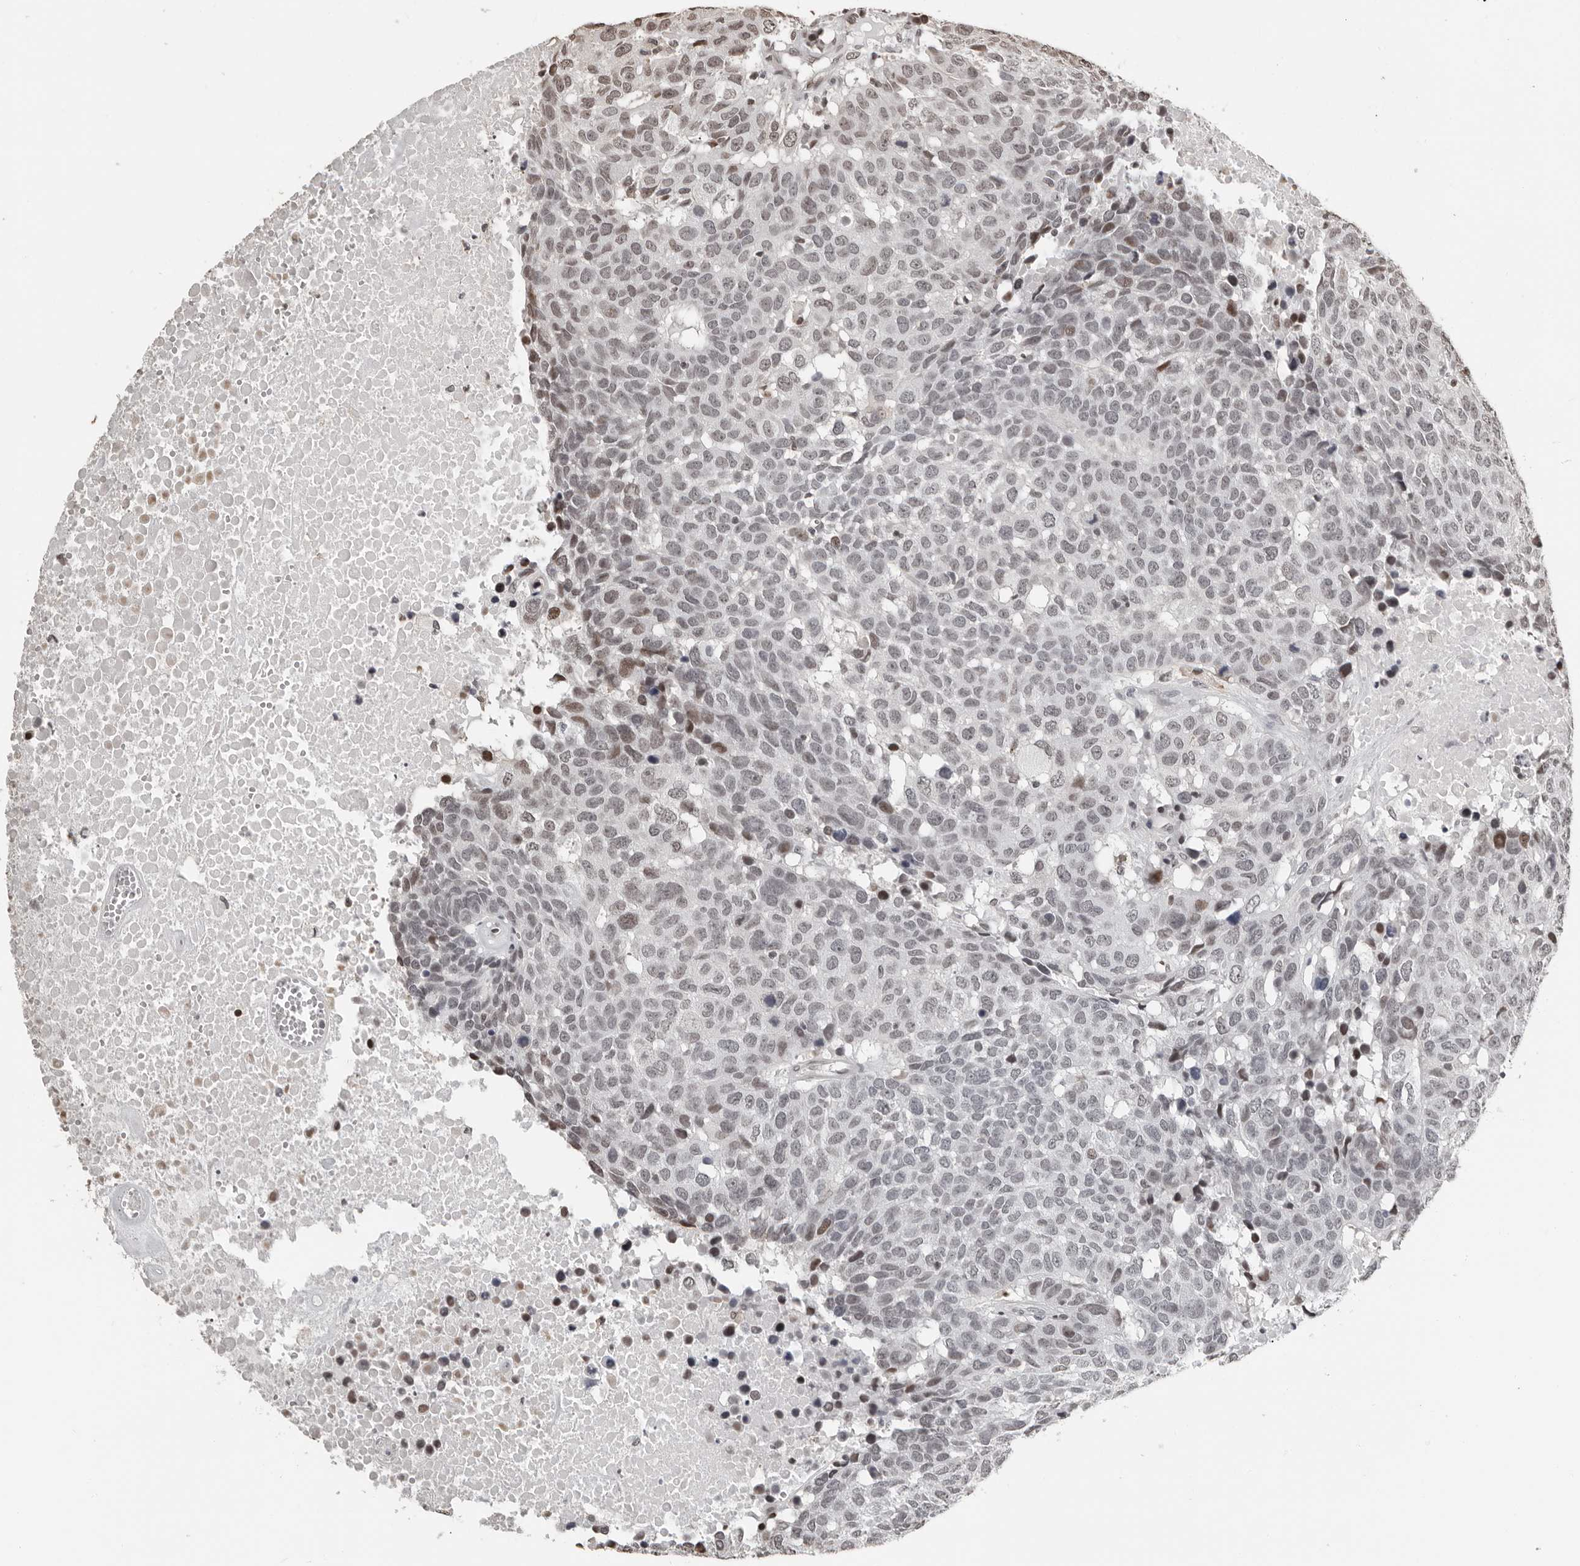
{"staining": {"intensity": "moderate", "quantity": "<25%", "location": "nuclear"}, "tissue": "head and neck cancer", "cell_type": "Tumor cells", "image_type": "cancer", "snomed": [{"axis": "morphology", "description": "Squamous cell carcinoma, NOS"}, {"axis": "topography", "description": "Head-Neck"}], "caption": "The immunohistochemical stain labels moderate nuclear positivity in tumor cells of head and neck squamous cell carcinoma tissue.", "gene": "ORC1", "patient": {"sex": "male", "age": 66}}